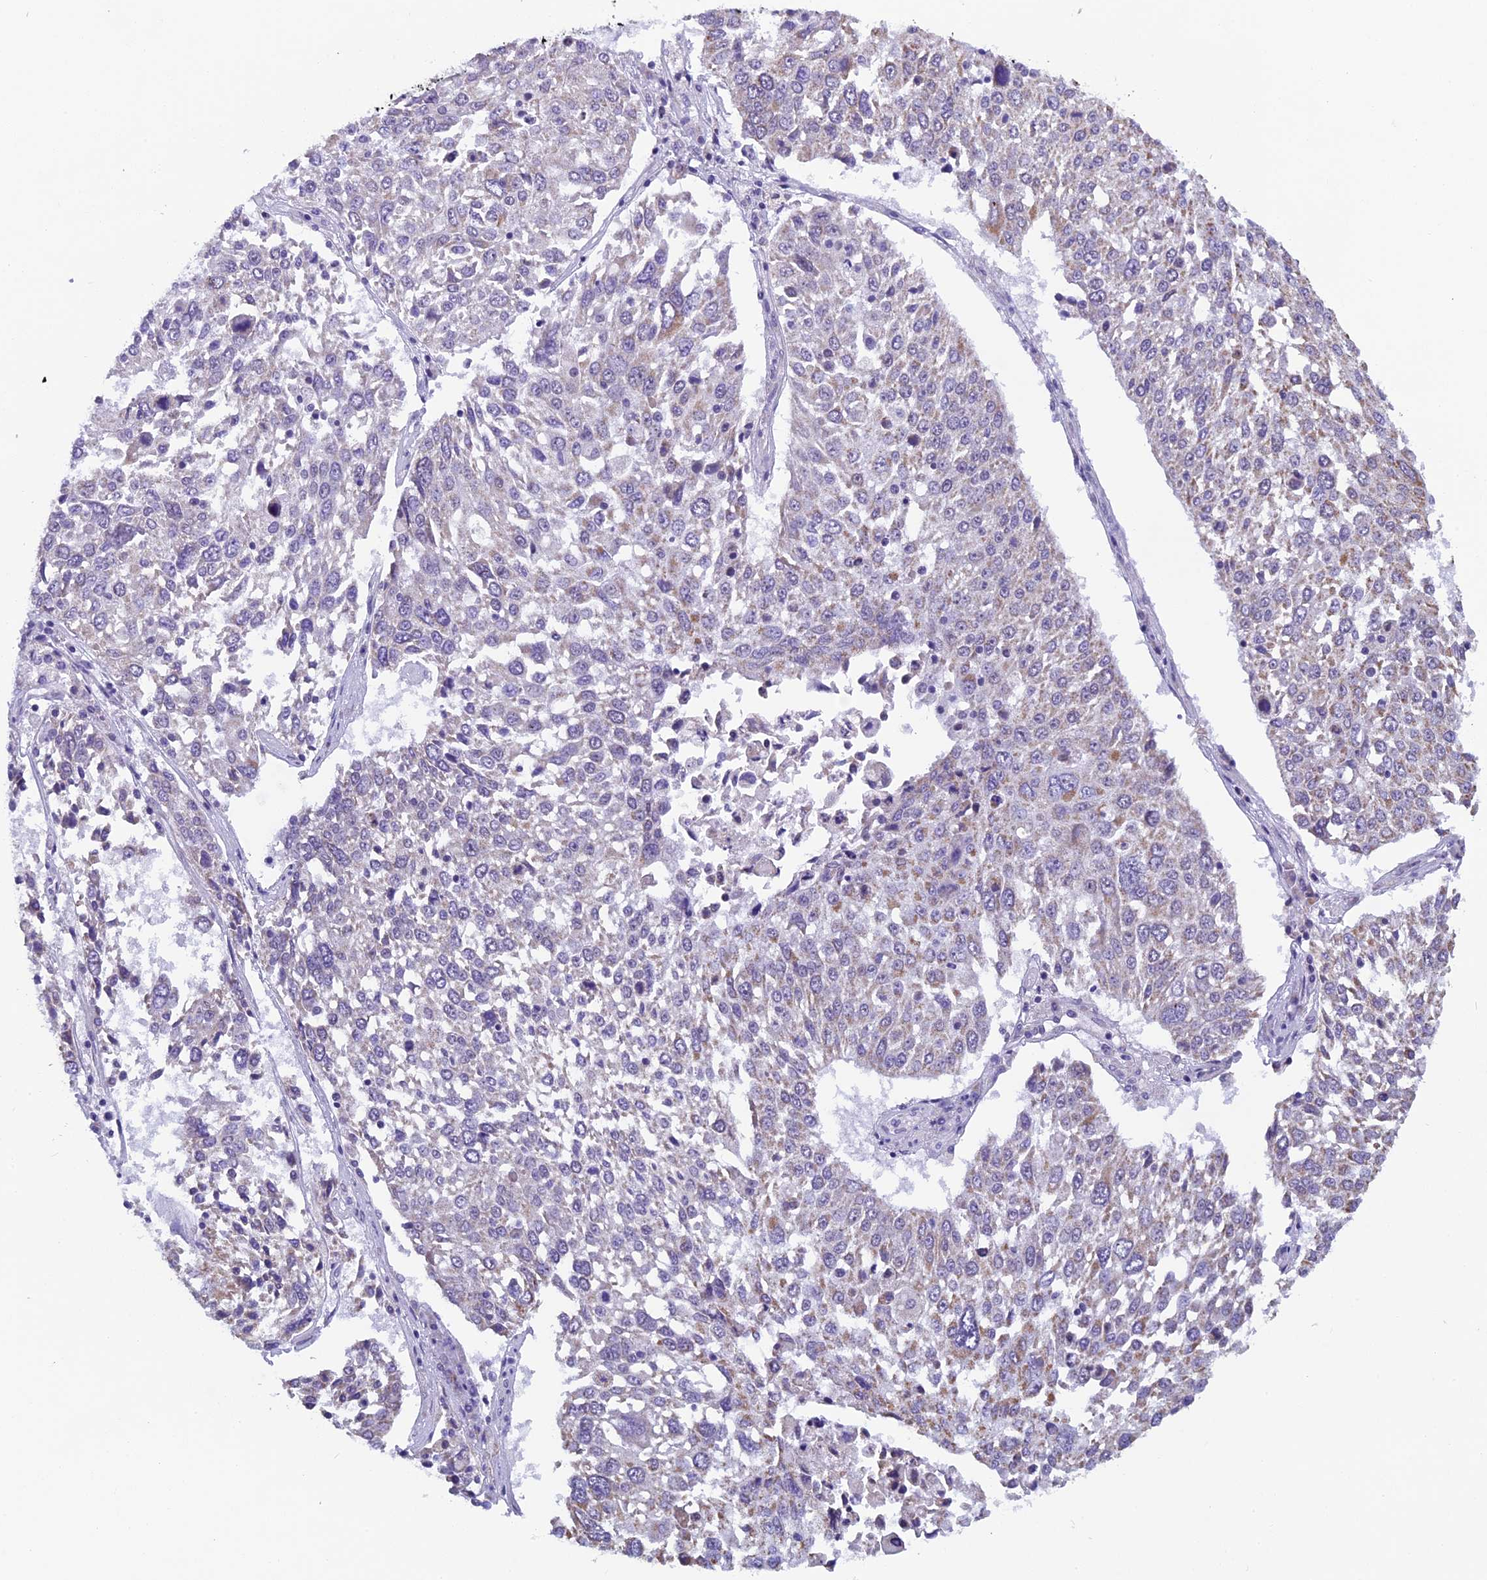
{"staining": {"intensity": "weak", "quantity": "25%-75%", "location": "cytoplasmic/membranous"}, "tissue": "lung cancer", "cell_type": "Tumor cells", "image_type": "cancer", "snomed": [{"axis": "morphology", "description": "Squamous cell carcinoma, NOS"}, {"axis": "topography", "description": "Lung"}], "caption": "There is low levels of weak cytoplasmic/membranous expression in tumor cells of lung cancer (squamous cell carcinoma), as demonstrated by immunohistochemical staining (brown color).", "gene": "ZNF317", "patient": {"sex": "male", "age": 65}}